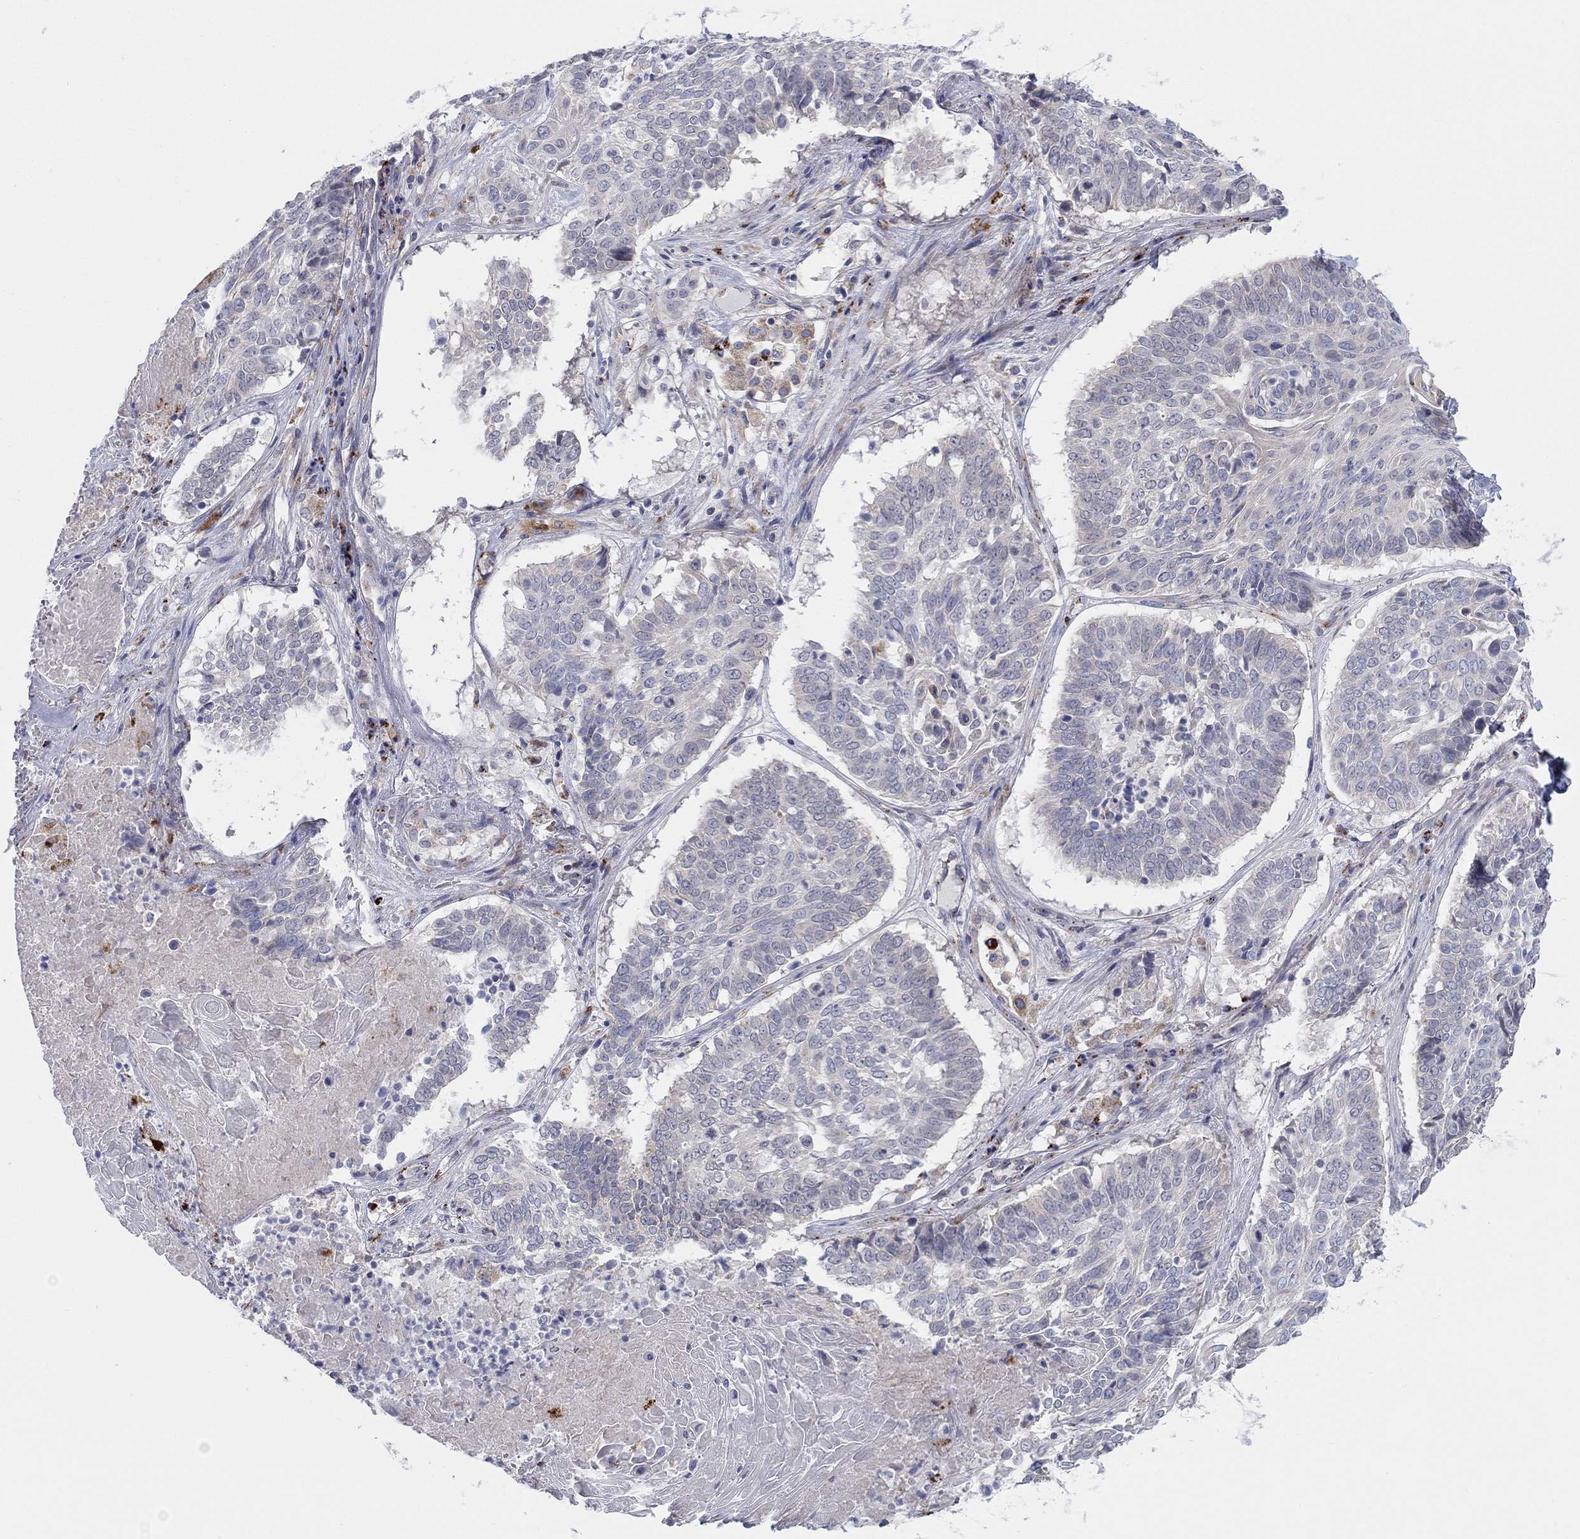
{"staining": {"intensity": "negative", "quantity": "none", "location": "none"}, "tissue": "lung cancer", "cell_type": "Tumor cells", "image_type": "cancer", "snomed": [{"axis": "morphology", "description": "Squamous cell carcinoma, NOS"}, {"axis": "topography", "description": "Lung"}], "caption": "Tumor cells are negative for brown protein staining in squamous cell carcinoma (lung).", "gene": "BCO2", "patient": {"sex": "male", "age": 64}}